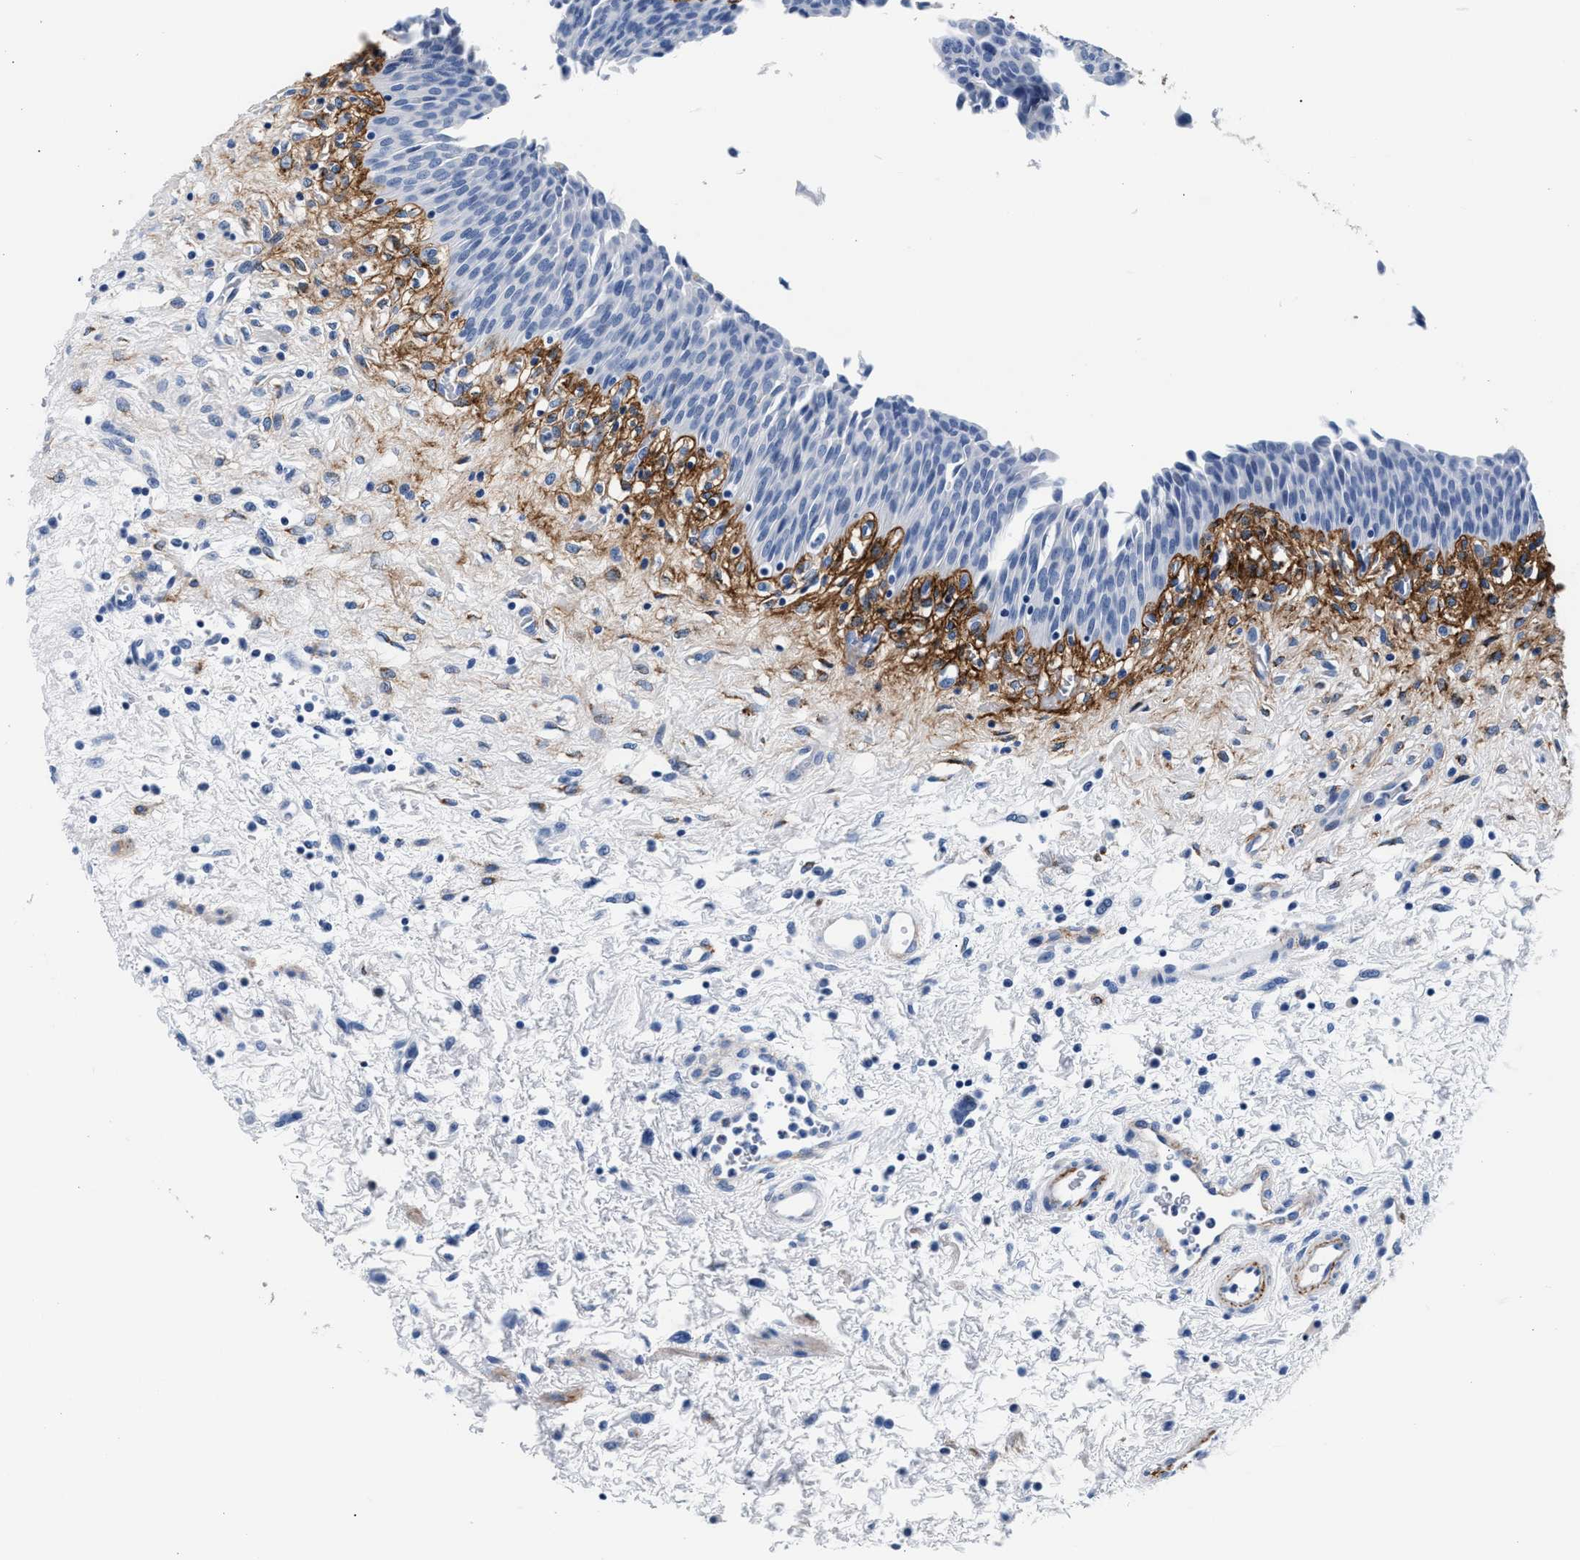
{"staining": {"intensity": "negative", "quantity": "none", "location": "none"}, "tissue": "urinary bladder", "cell_type": "Urothelial cells", "image_type": "normal", "snomed": [{"axis": "morphology", "description": "Normal tissue, NOS"}, {"axis": "morphology", "description": "Dysplasia, NOS"}, {"axis": "topography", "description": "Urinary bladder"}], "caption": "Immunohistochemistry histopathology image of normal urinary bladder stained for a protein (brown), which shows no expression in urothelial cells.", "gene": "TNR", "patient": {"sex": "male", "age": 35}}